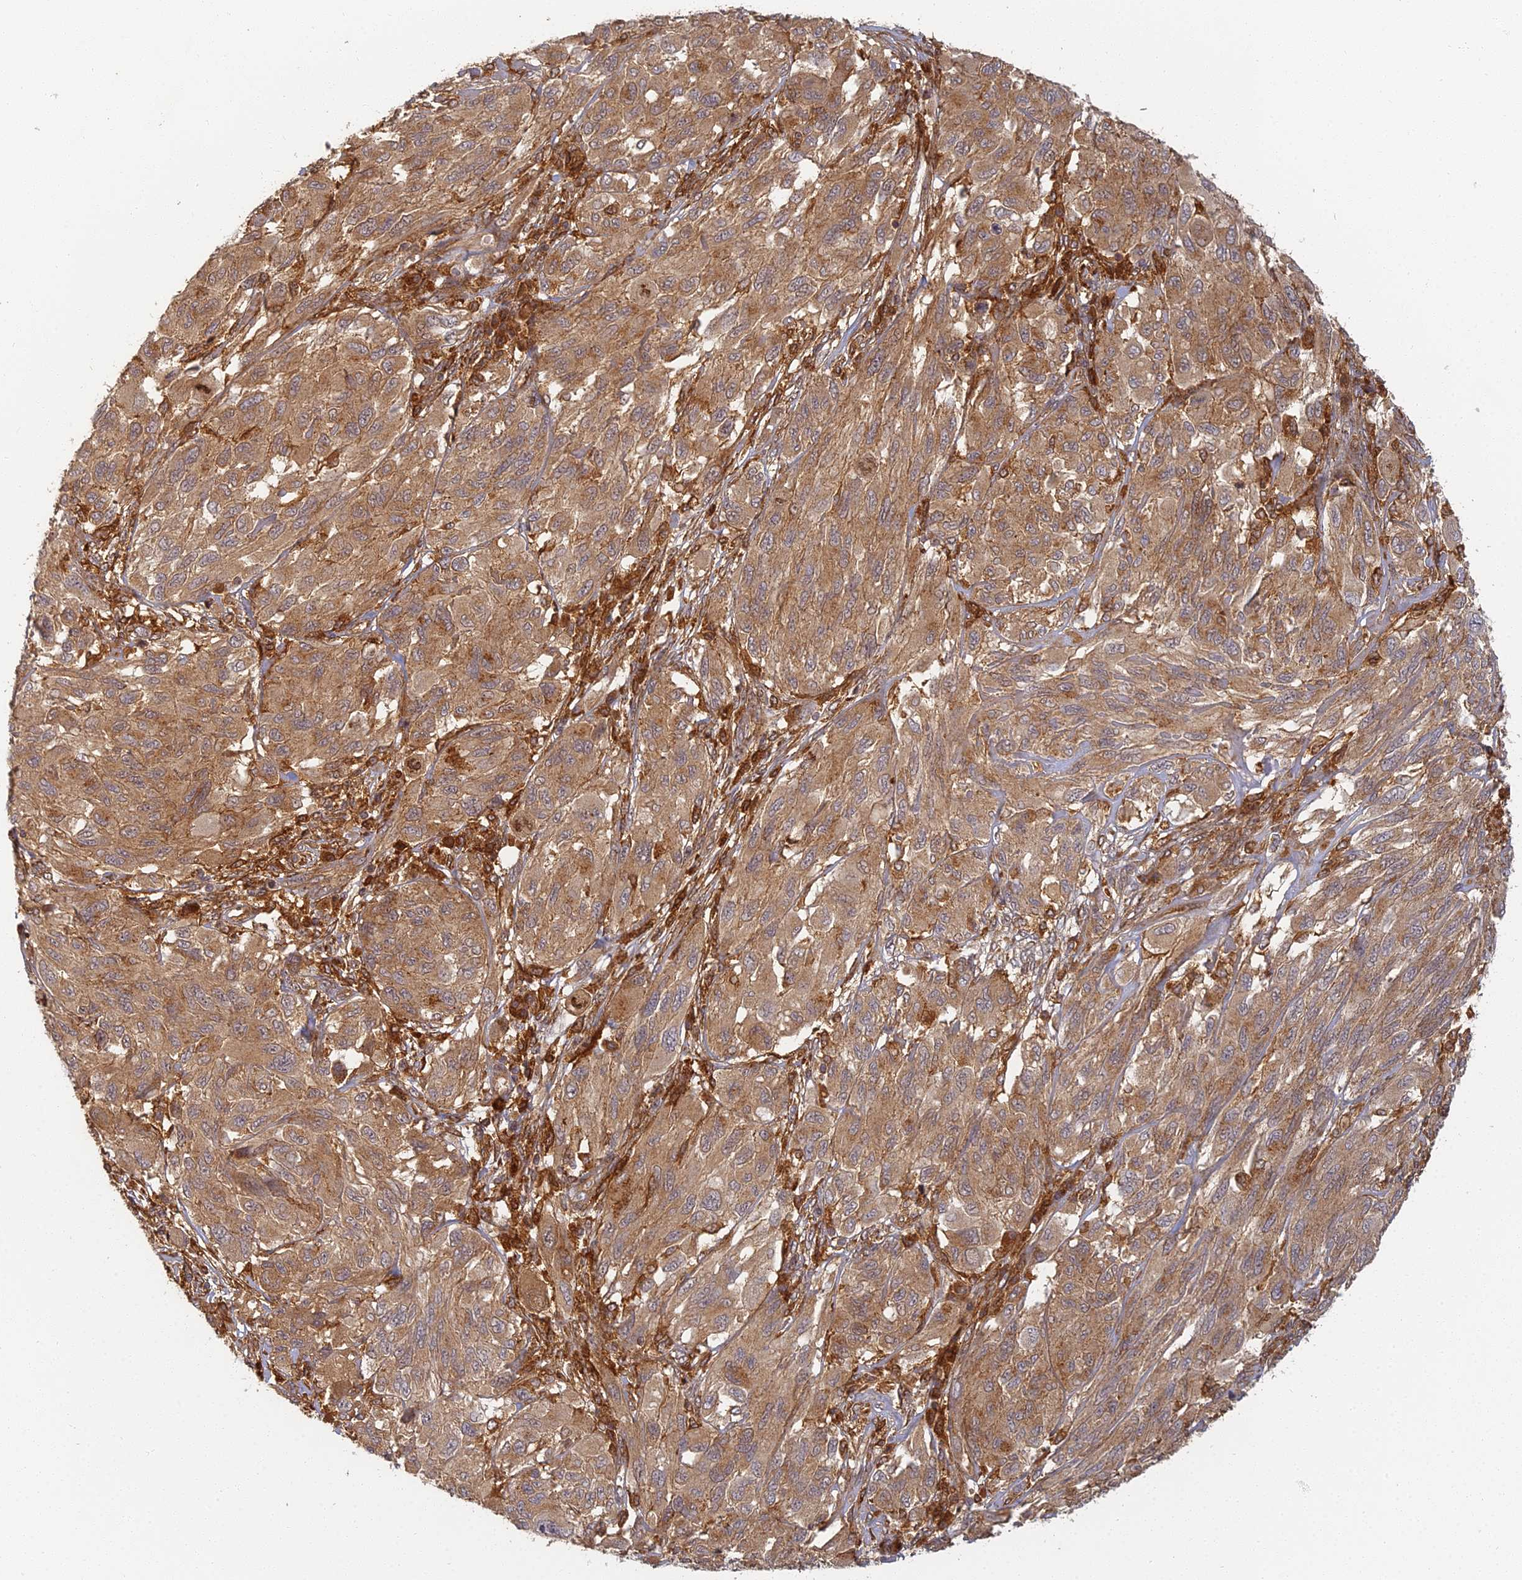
{"staining": {"intensity": "moderate", "quantity": ">75%", "location": "cytoplasmic/membranous"}, "tissue": "melanoma", "cell_type": "Tumor cells", "image_type": "cancer", "snomed": [{"axis": "morphology", "description": "Malignant melanoma, NOS"}, {"axis": "topography", "description": "Skin"}], "caption": "The histopathology image shows immunohistochemical staining of melanoma. There is moderate cytoplasmic/membranous expression is identified in approximately >75% of tumor cells. (DAB (3,3'-diaminobenzidine) IHC with brightfield microscopy, high magnification).", "gene": "INO80D", "patient": {"sex": "female", "age": 91}}